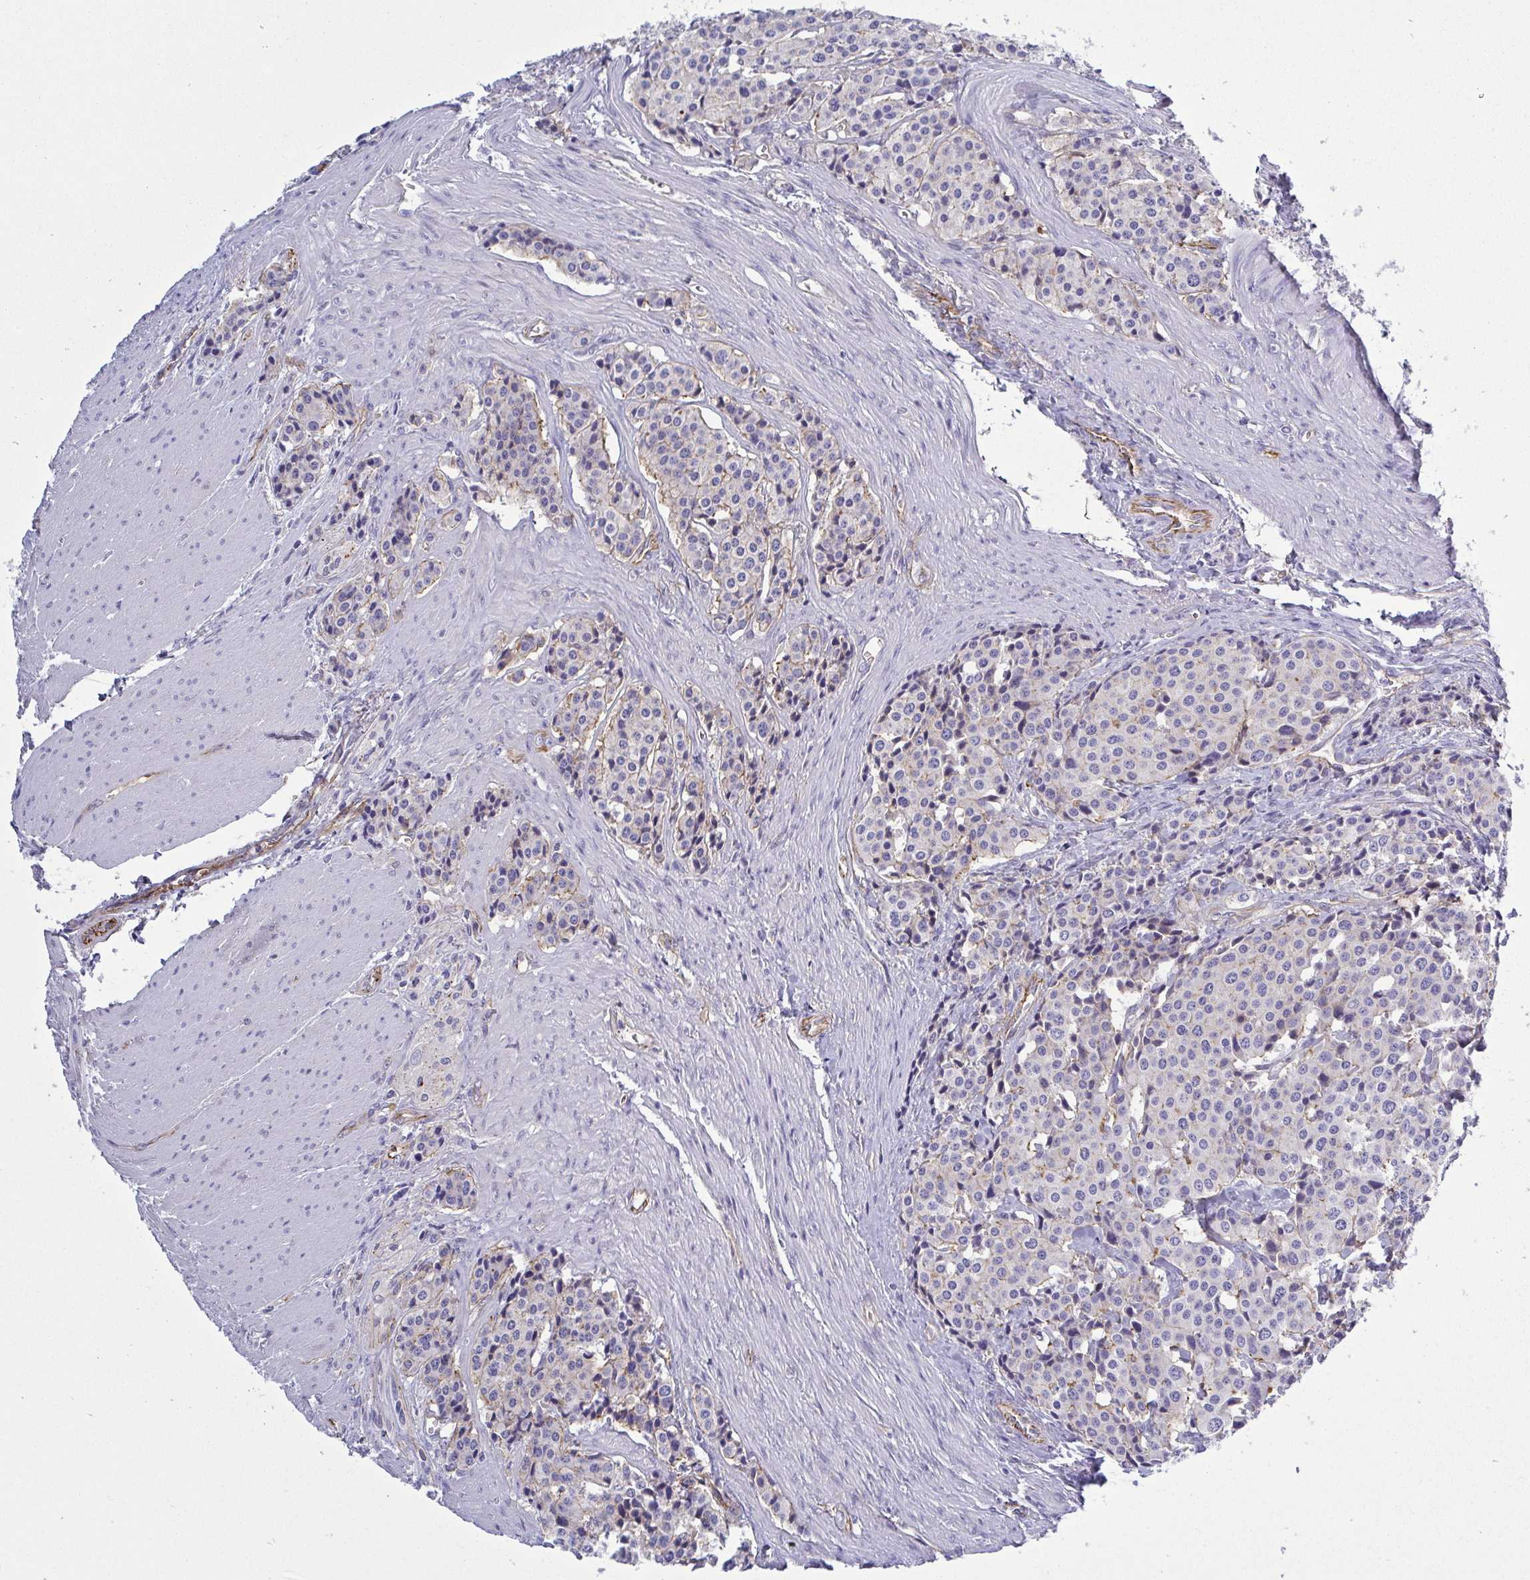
{"staining": {"intensity": "negative", "quantity": "none", "location": "none"}, "tissue": "carcinoid", "cell_type": "Tumor cells", "image_type": "cancer", "snomed": [{"axis": "morphology", "description": "Carcinoid, malignant, NOS"}, {"axis": "topography", "description": "Small intestine"}], "caption": "A histopathology image of human malignant carcinoid is negative for staining in tumor cells. The staining is performed using DAB brown chromogen with nuclei counter-stained in using hematoxylin.", "gene": "LIMA1", "patient": {"sex": "male", "age": 73}}